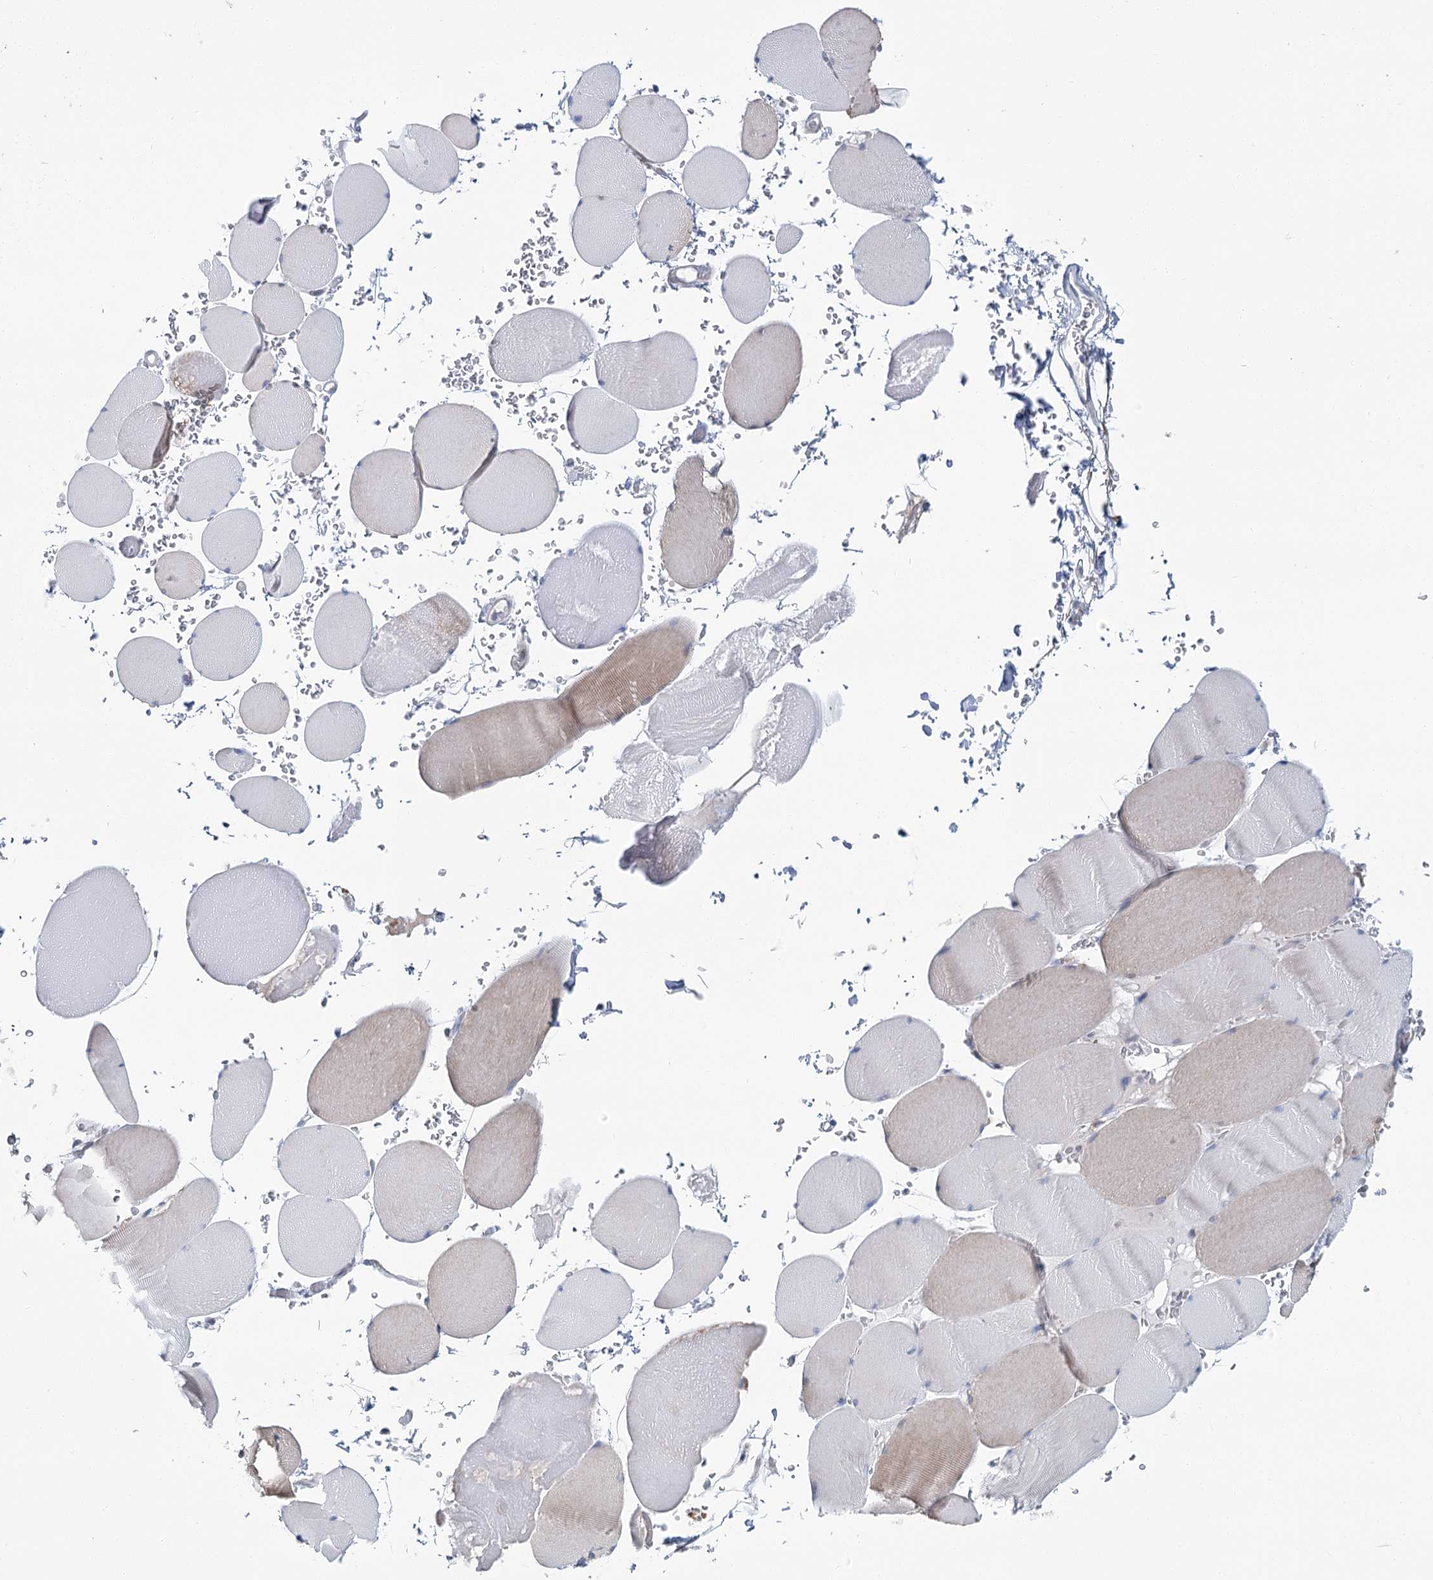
{"staining": {"intensity": "weak", "quantity": "25%-75%", "location": "cytoplasmic/membranous"}, "tissue": "skeletal muscle", "cell_type": "Myocytes", "image_type": "normal", "snomed": [{"axis": "morphology", "description": "Normal tissue, NOS"}, {"axis": "topography", "description": "Skeletal muscle"}, {"axis": "topography", "description": "Head-Neck"}], "caption": "Protein staining of unremarkable skeletal muscle shows weak cytoplasmic/membranous staining in approximately 25%-75% of myocytes.", "gene": "CPLANE1", "patient": {"sex": "male", "age": 66}}